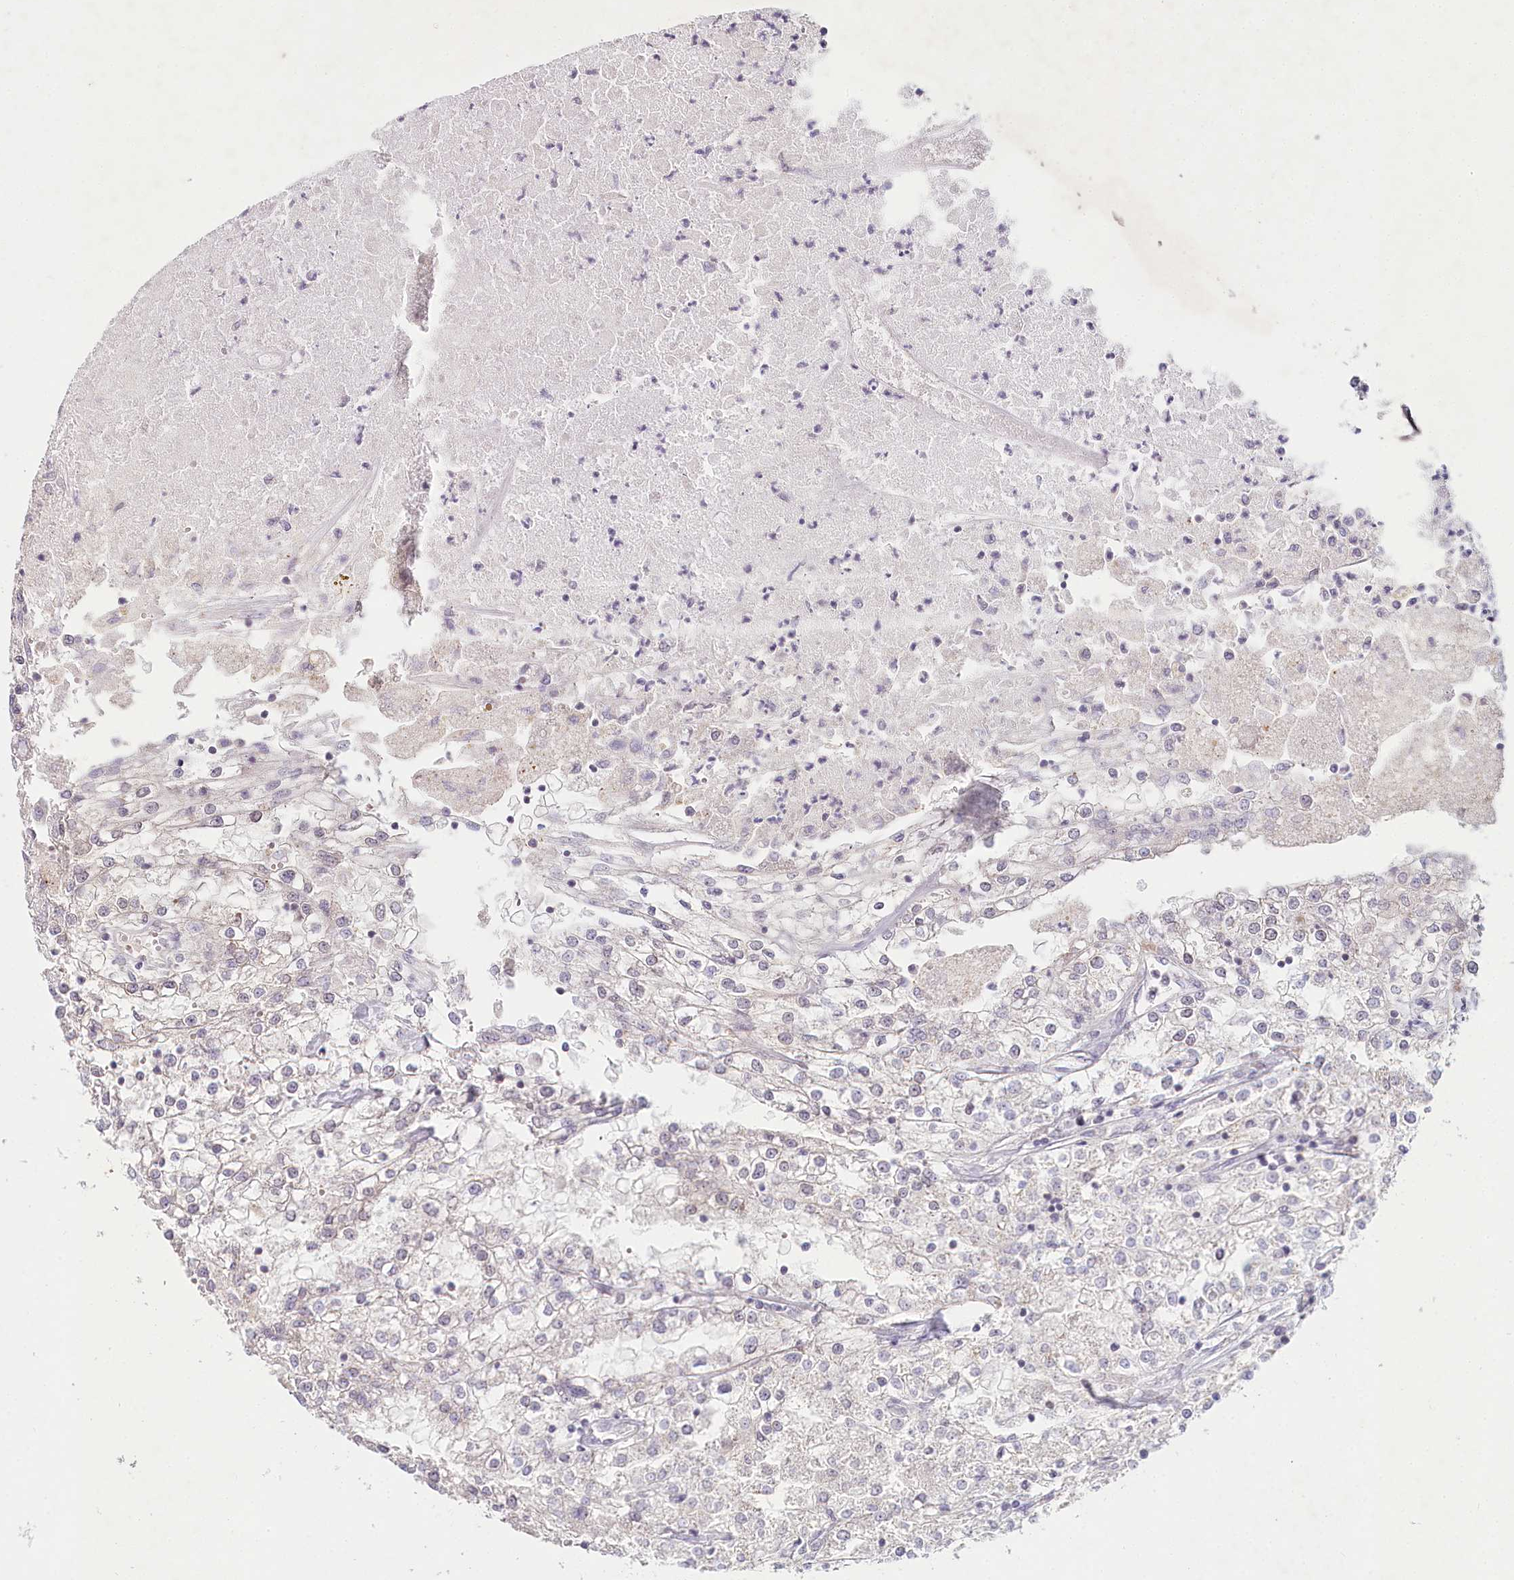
{"staining": {"intensity": "negative", "quantity": "none", "location": "none"}, "tissue": "renal cancer", "cell_type": "Tumor cells", "image_type": "cancer", "snomed": [{"axis": "morphology", "description": "Adenocarcinoma, NOS"}, {"axis": "topography", "description": "Kidney"}], "caption": "The micrograph displays no staining of tumor cells in adenocarcinoma (renal).", "gene": "AMTN", "patient": {"sex": "female", "age": 52}}